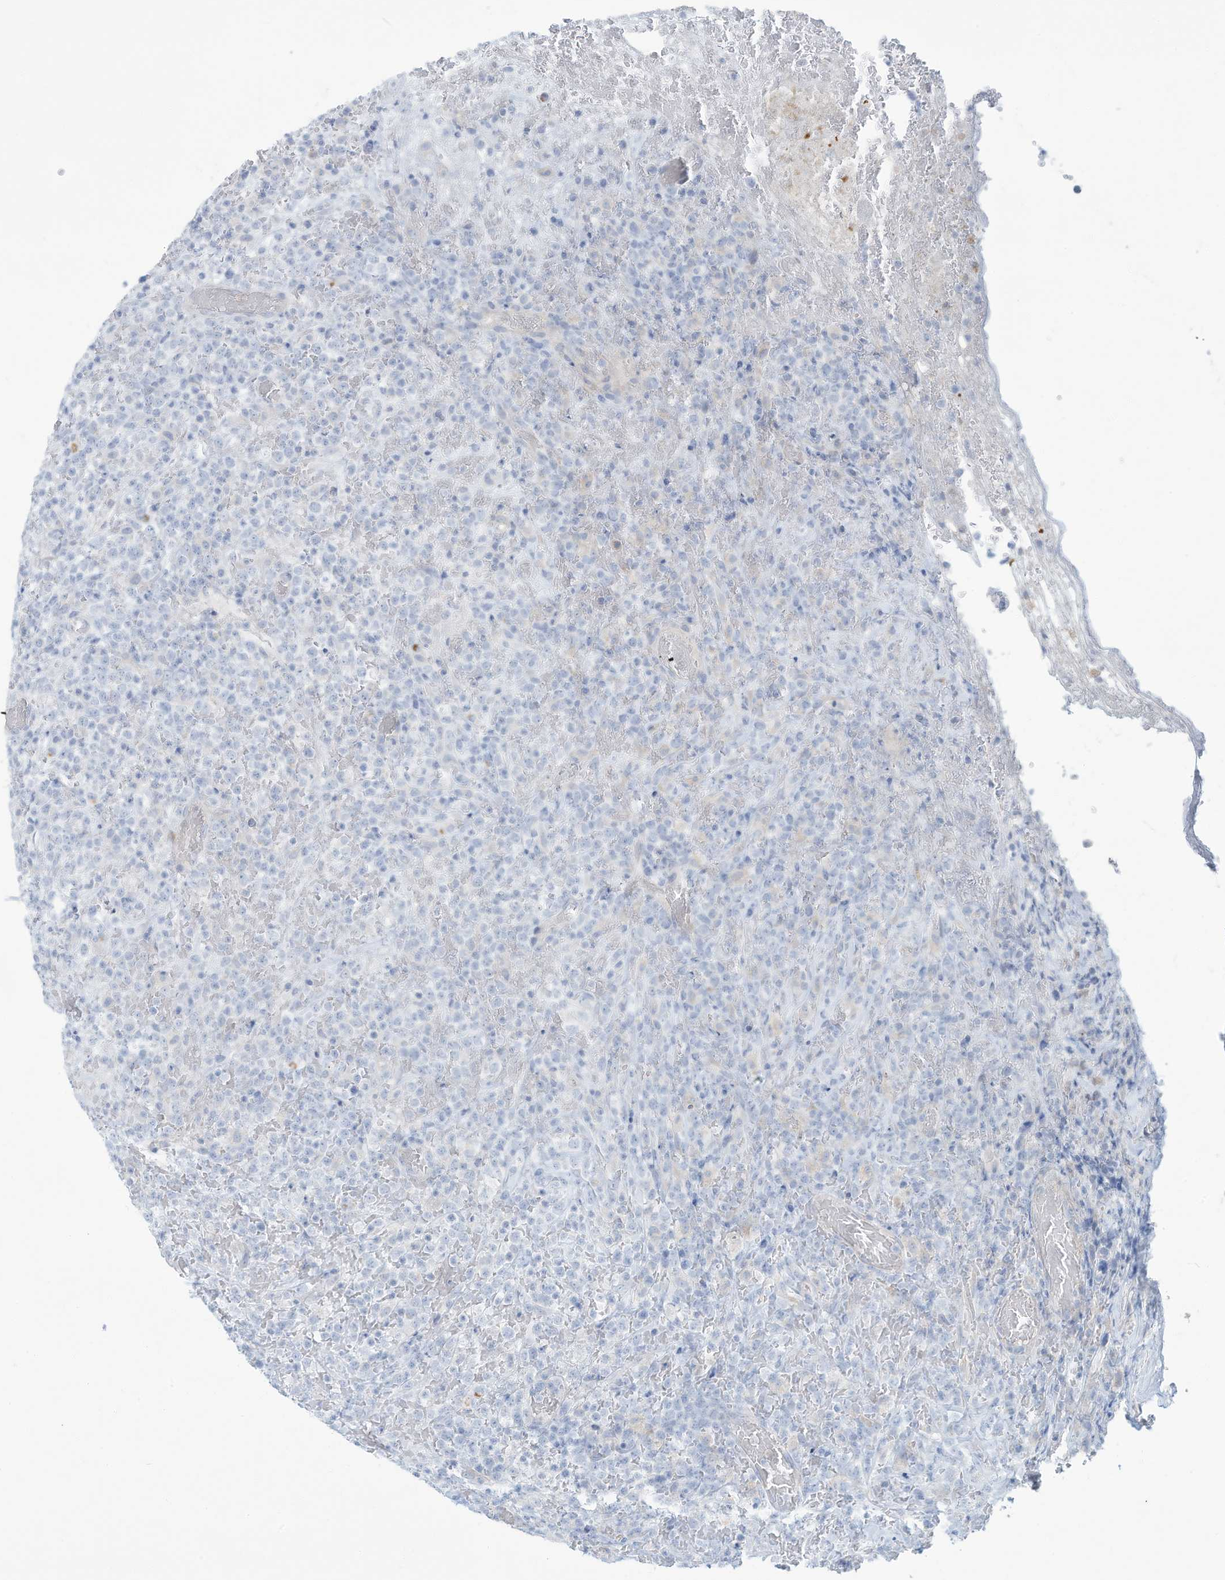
{"staining": {"intensity": "negative", "quantity": "none", "location": "none"}, "tissue": "lymphoma", "cell_type": "Tumor cells", "image_type": "cancer", "snomed": [{"axis": "morphology", "description": "Malignant lymphoma, non-Hodgkin's type, High grade"}, {"axis": "topography", "description": "Colon"}], "caption": "Tumor cells are negative for protein expression in human high-grade malignant lymphoma, non-Hodgkin's type.", "gene": "ERI2", "patient": {"sex": "female", "age": 53}}